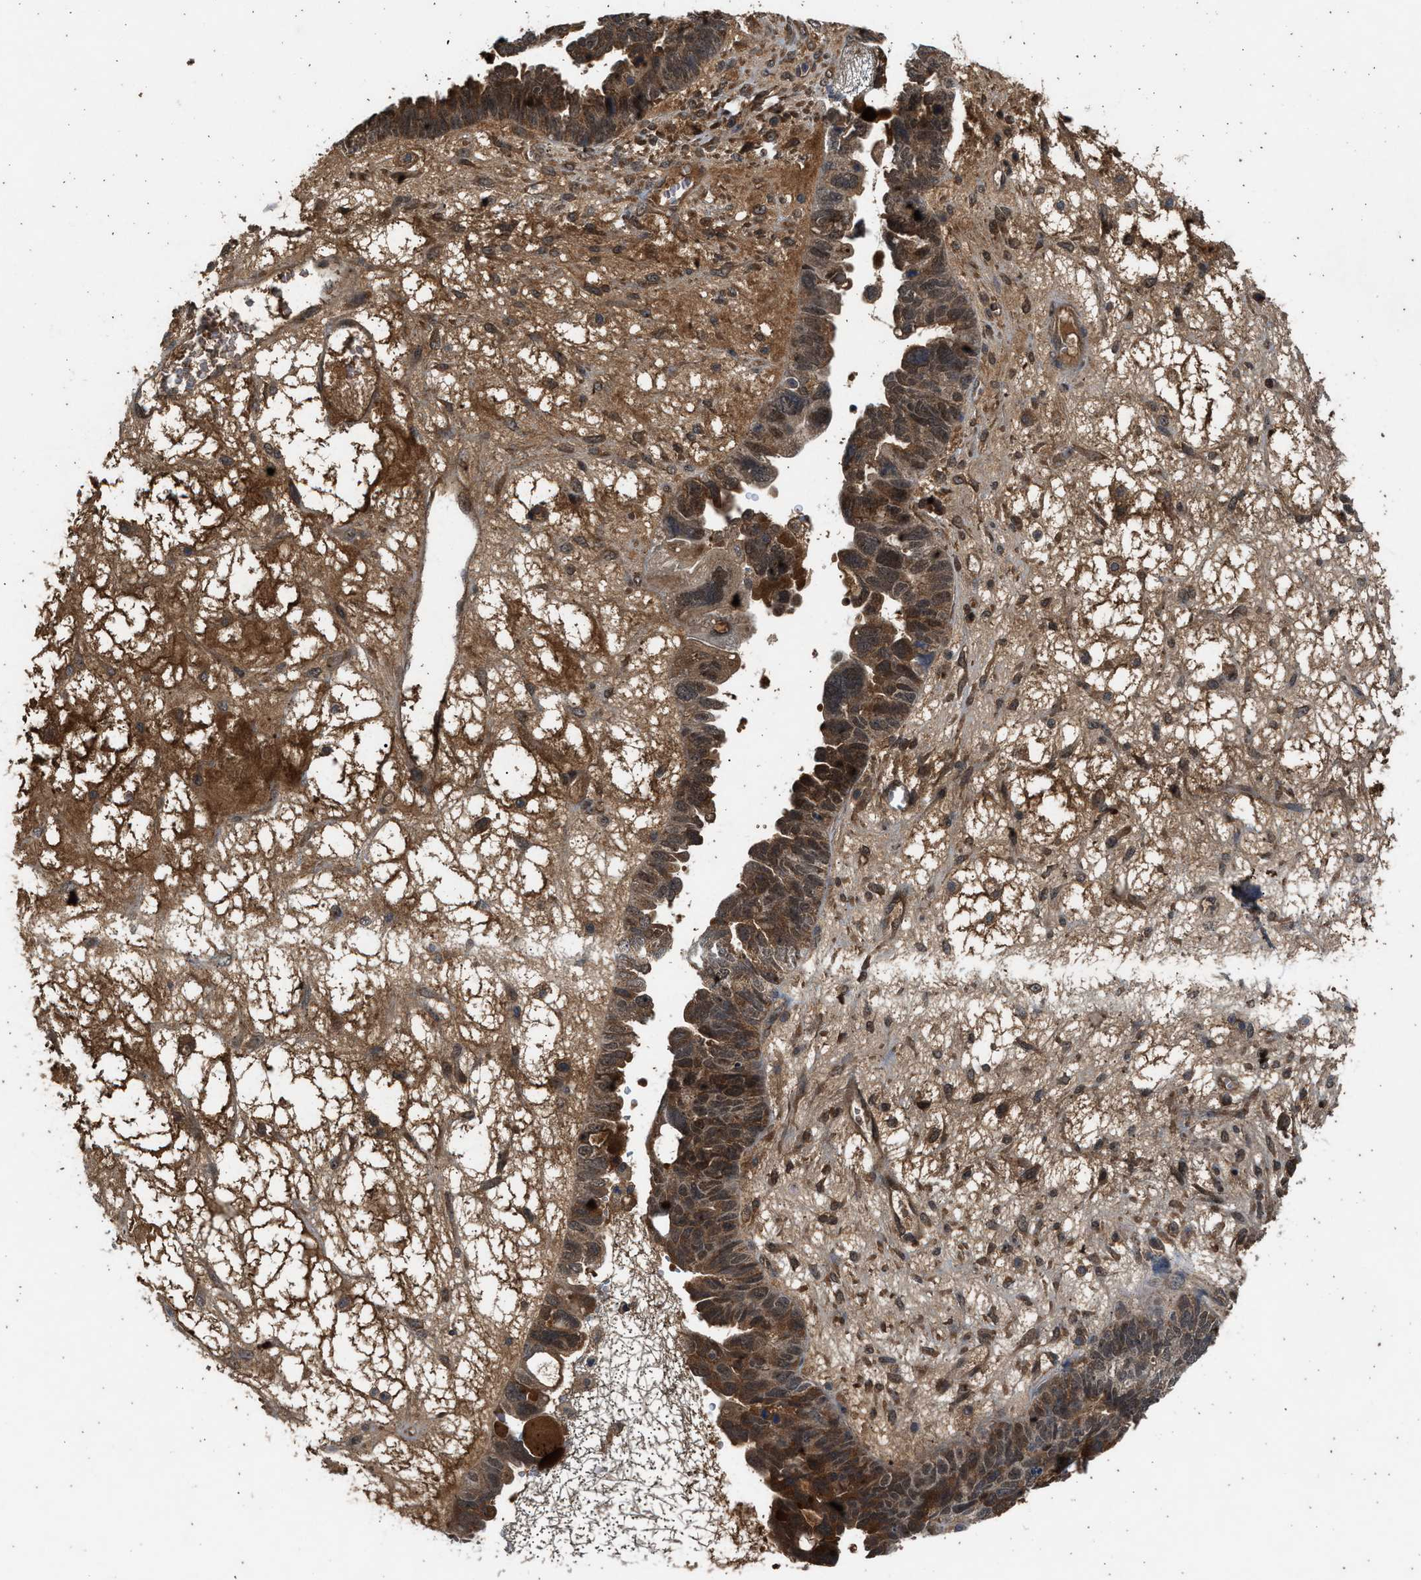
{"staining": {"intensity": "moderate", "quantity": ">75%", "location": "cytoplasmic/membranous,nuclear"}, "tissue": "ovarian cancer", "cell_type": "Tumor cells", "image_type": "cancer", "snomed": [{"axis": "morphology", "description": "Cystadenocarcinoma, serous, NOS"}, {"axis": "topography", "description": "Ovary"}], "caption": "Protein staining shows moderate cytoplasmic/membranous and nuclear staining in about >75% of tumor cells in serous cystadenocarcinoma (ovarian).", "gene": "RUSC2", "patient": {"sex": "female", "age": 79}}